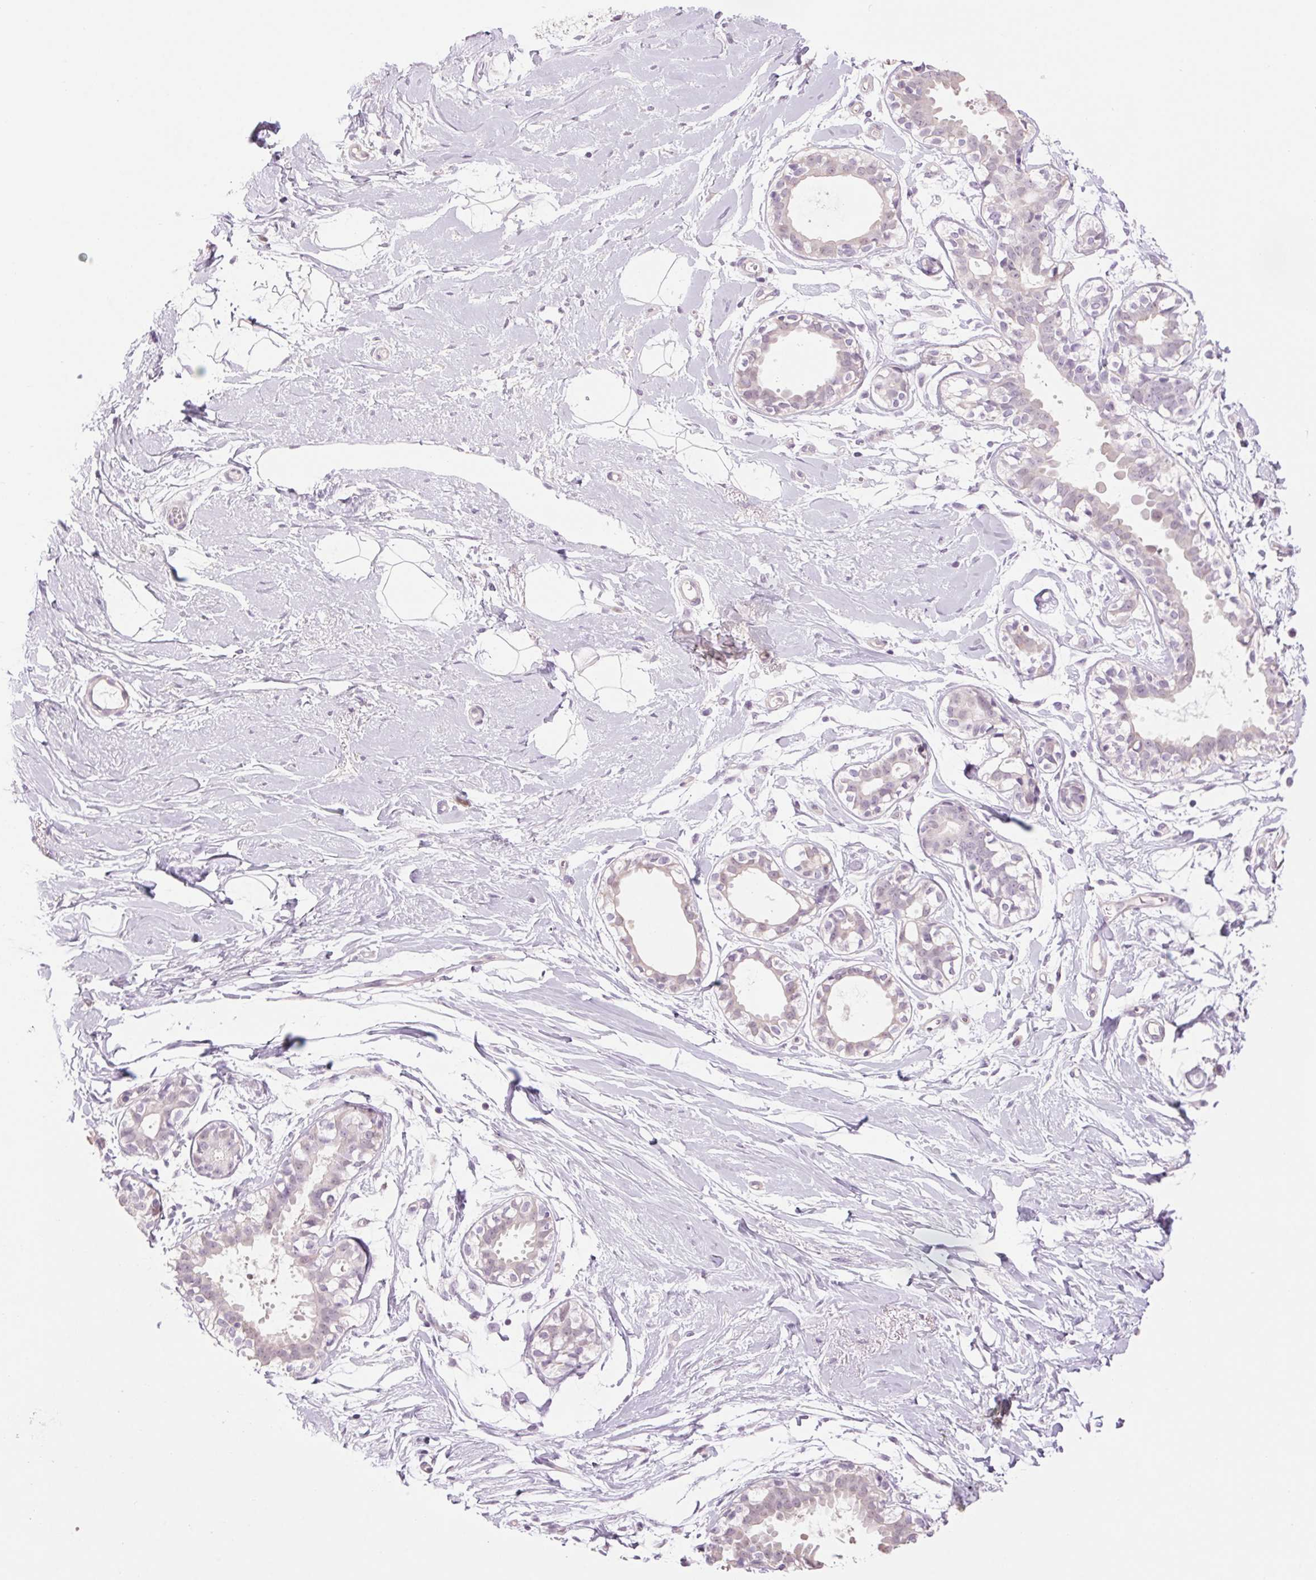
{"staining": {"intensity": "weak", "quantity": "<25%", "location": "nuclear"}, "tissue": "breast", "cell_type": "Adipocytes", "image_type": "normal", "snomed": [{"axis": "morphology", "description": "Normal tissue, NOS"}, {"axis": "topography", "description": "Breast"}], "caption": "Histopathology image shows no significant protein staining in adipocytes of unremarkable breast.", "gene": "MPO", "patient": {"sex": "female", "age": 49}}